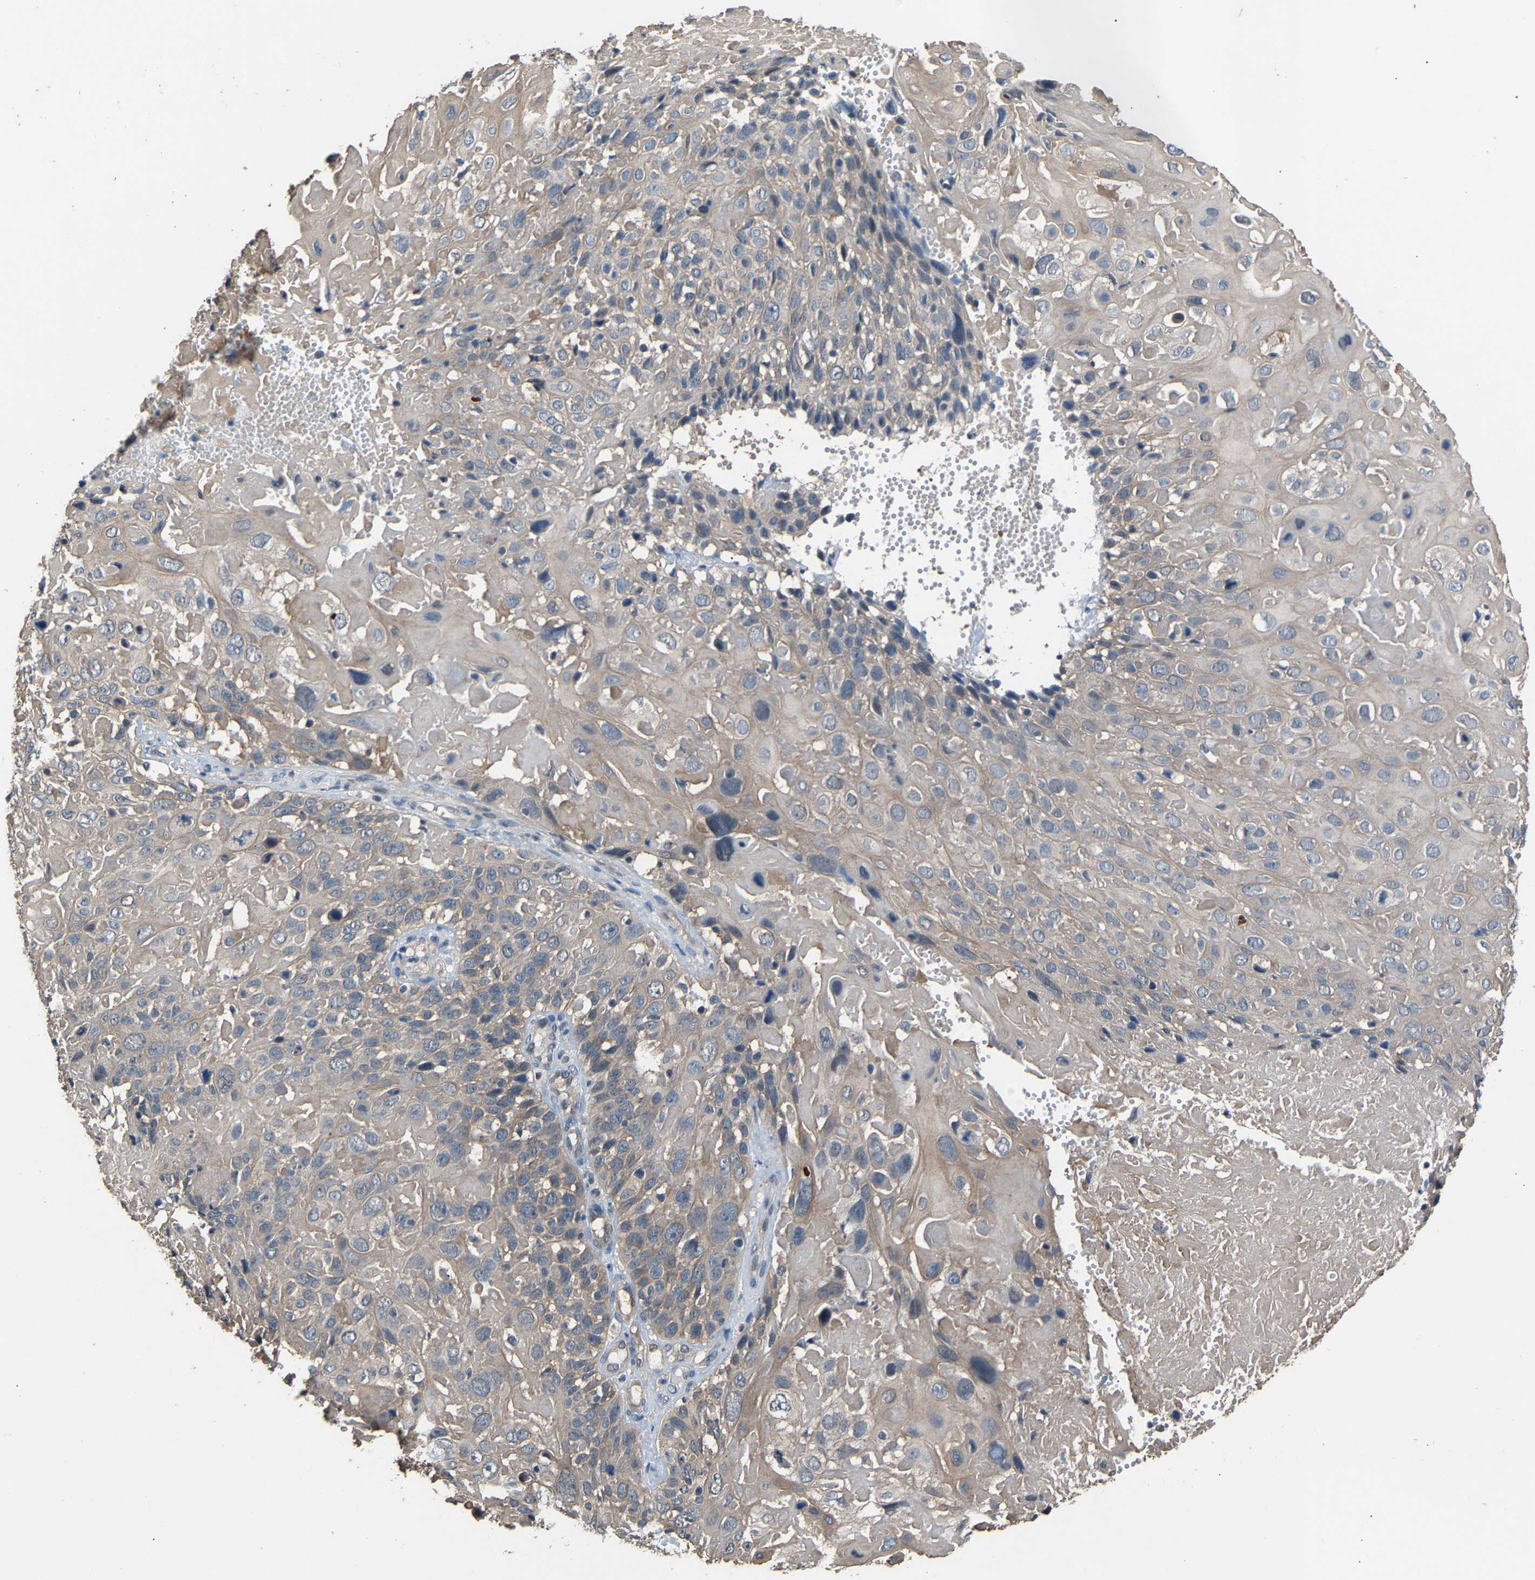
{"staining": {"intensity": "weak", "quantity": "25%-75%", "location": "cytoplasmic/membranous"}, "tissue": "cervical cancer", "cell_type": "Tumor cells", "image_type": "cancer", "snomed": [{"axis": "morphology", "description": "Squamous cell carcinoma, NOS"}, {"axis": "topography", "description": "Cervix"}], "caption": "Cervical cancer stained with a brown dye displays weak cytoplasmic/membranous positive positivity in approximately 25%-75% of tumor cells.", "gene": "ABCC9", "patient": {"sex": "female", "age": 74}}